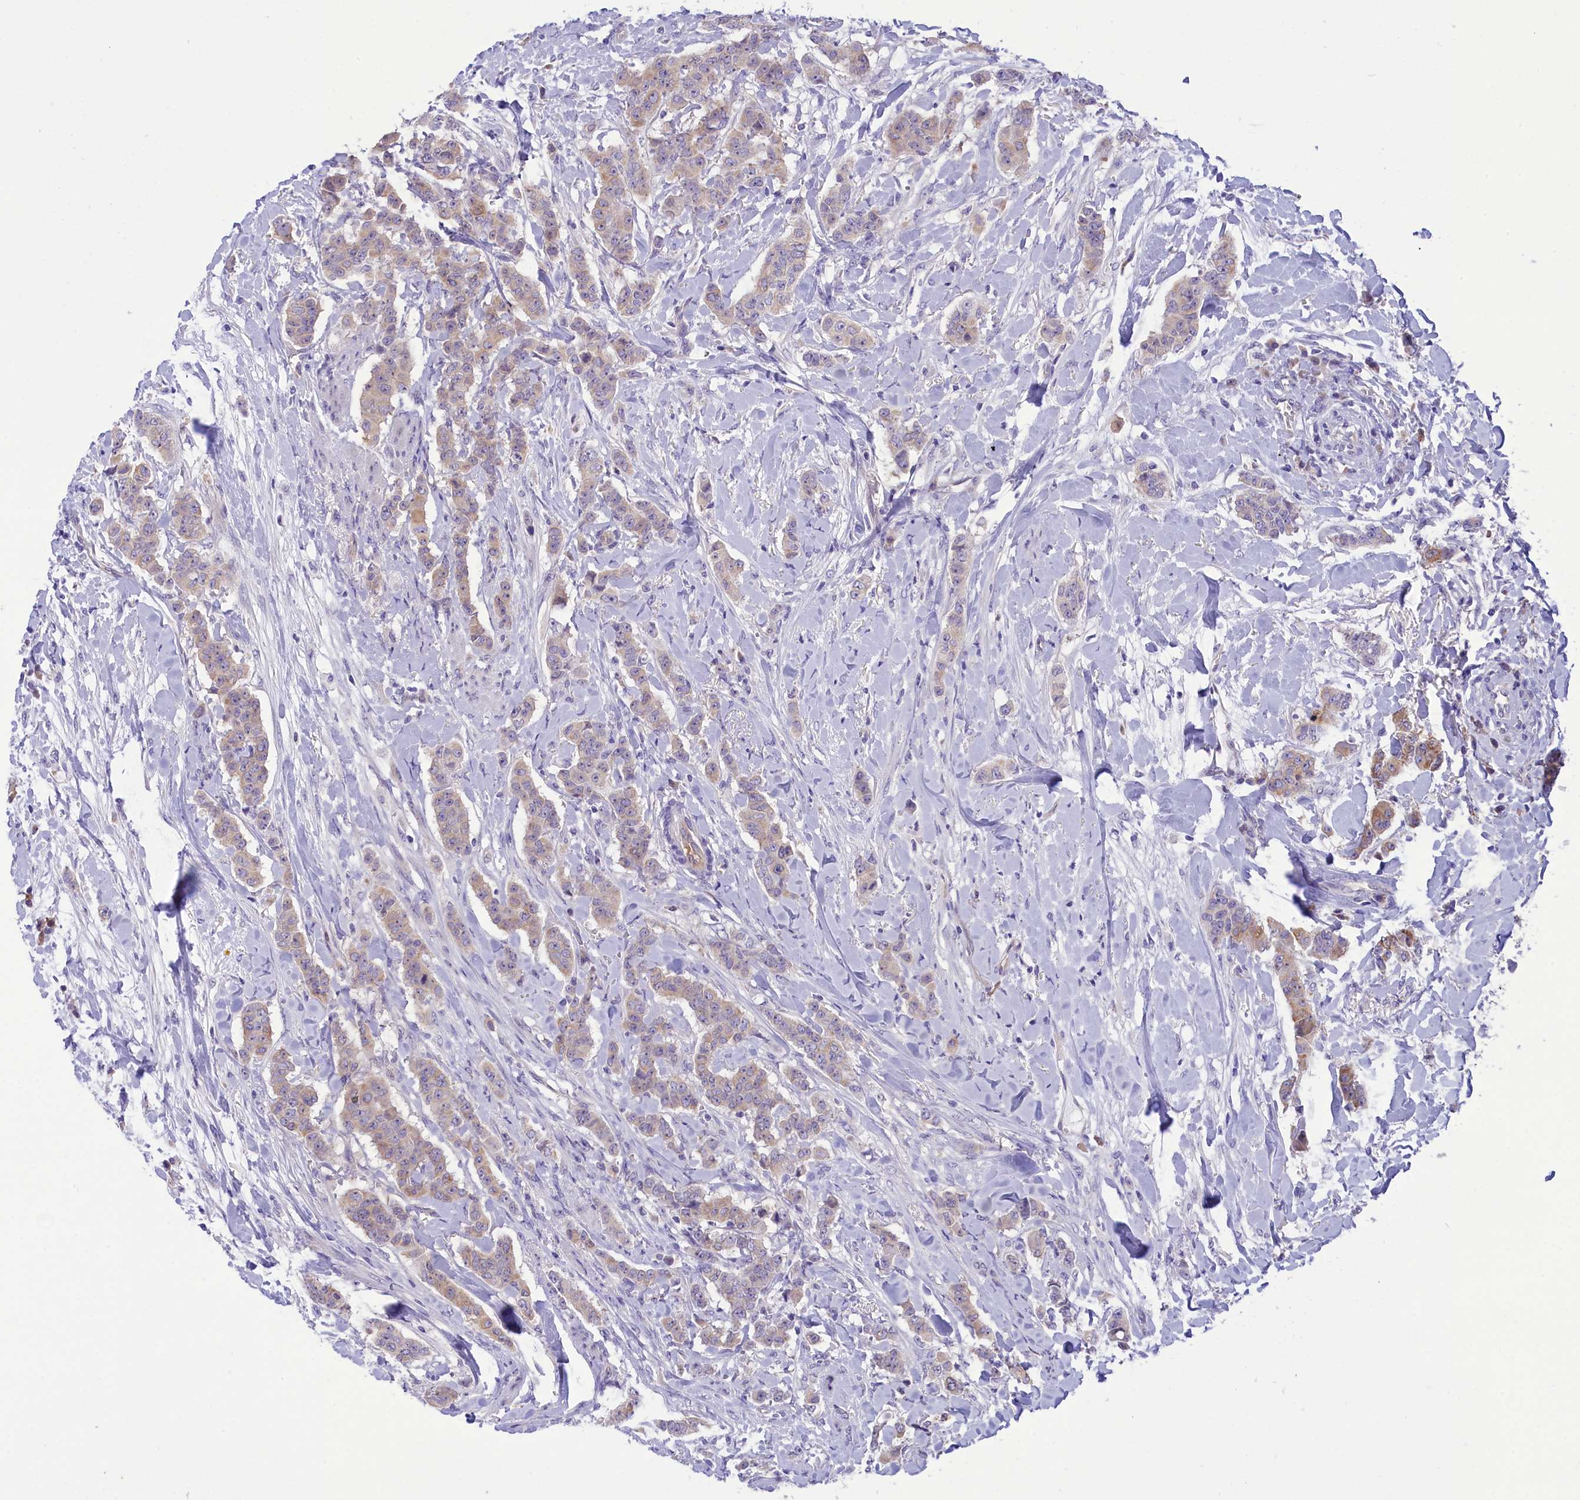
{"staining": {"intensity": "weak", "quantity": "<25%", "location": "cytoplasmic/membranous"}, "tissue": "breast cancer", "cell_type": "Tumor cells", "image_type": "cancer", "snomed": [{"axis": "morphology", "description": "Duct carcinoma"}, {"axis": "topography", "description": "Breast"}], "caption": "Image shows no protein staining in tumor cells of invasive ductal carcinoma (breast) tissue.", "gene": "DCAF16", "patient": {"sex": "female", "age": 40}}